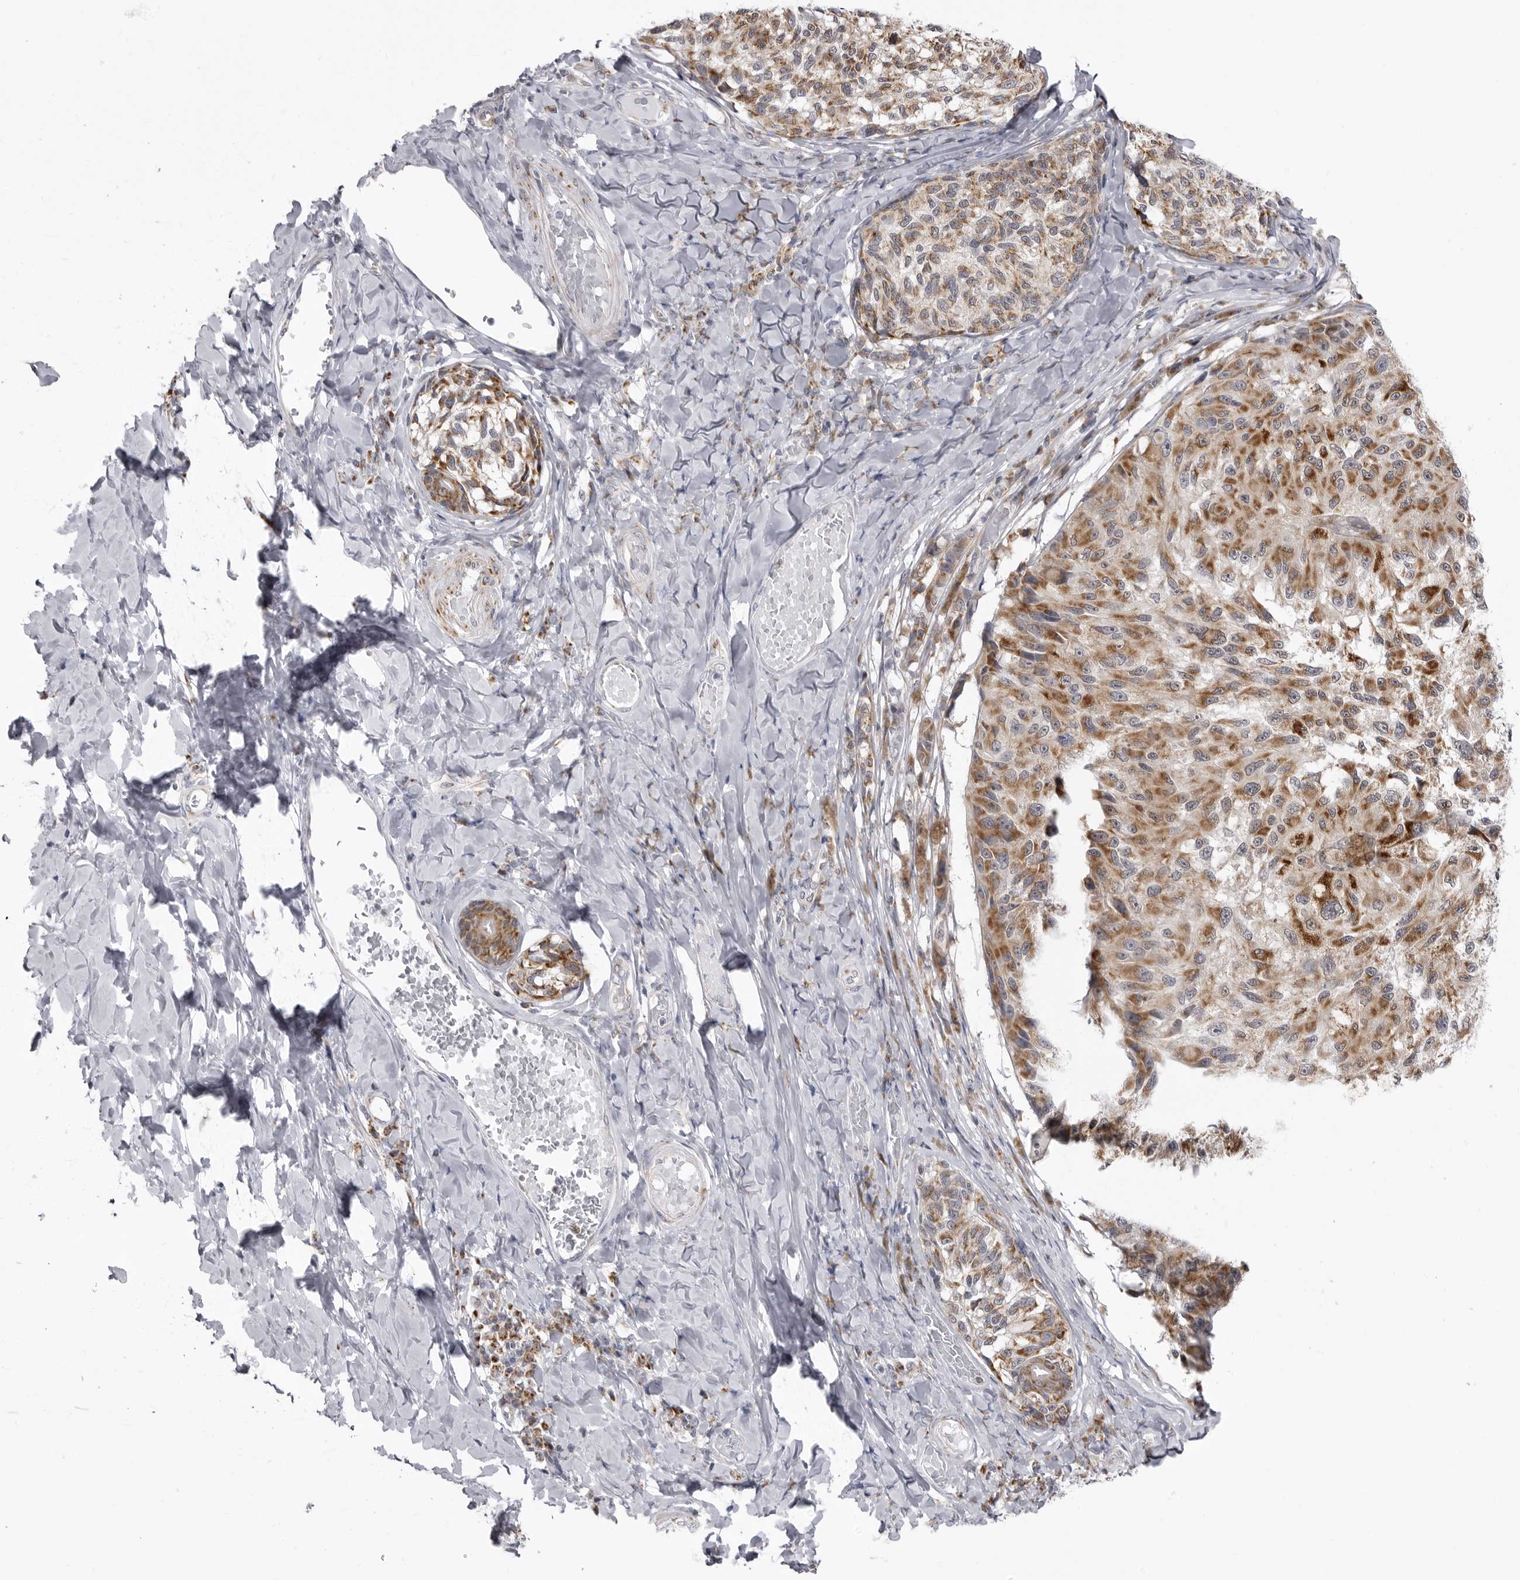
{"staining": {"intensity": "strong", "quantity": ">75%", "location": "cytoplasmic/membranous"}, "tissue": "melanoma", "cell_type": "Tumor cells", "image_type": "cancer", "snomed": [{"axis": "morphology", "description": "Malignant melanoma, NOS"}, {"axis": "topography", "description": "Skin"}], "caption": "The image displays immunohistochemical staining of melanoma. There is strong cytoplasmic/membranous expression is identified in about >75% of tumor cells.", "gene": "FH", "patient": {"sex": "female", "age": 73}}